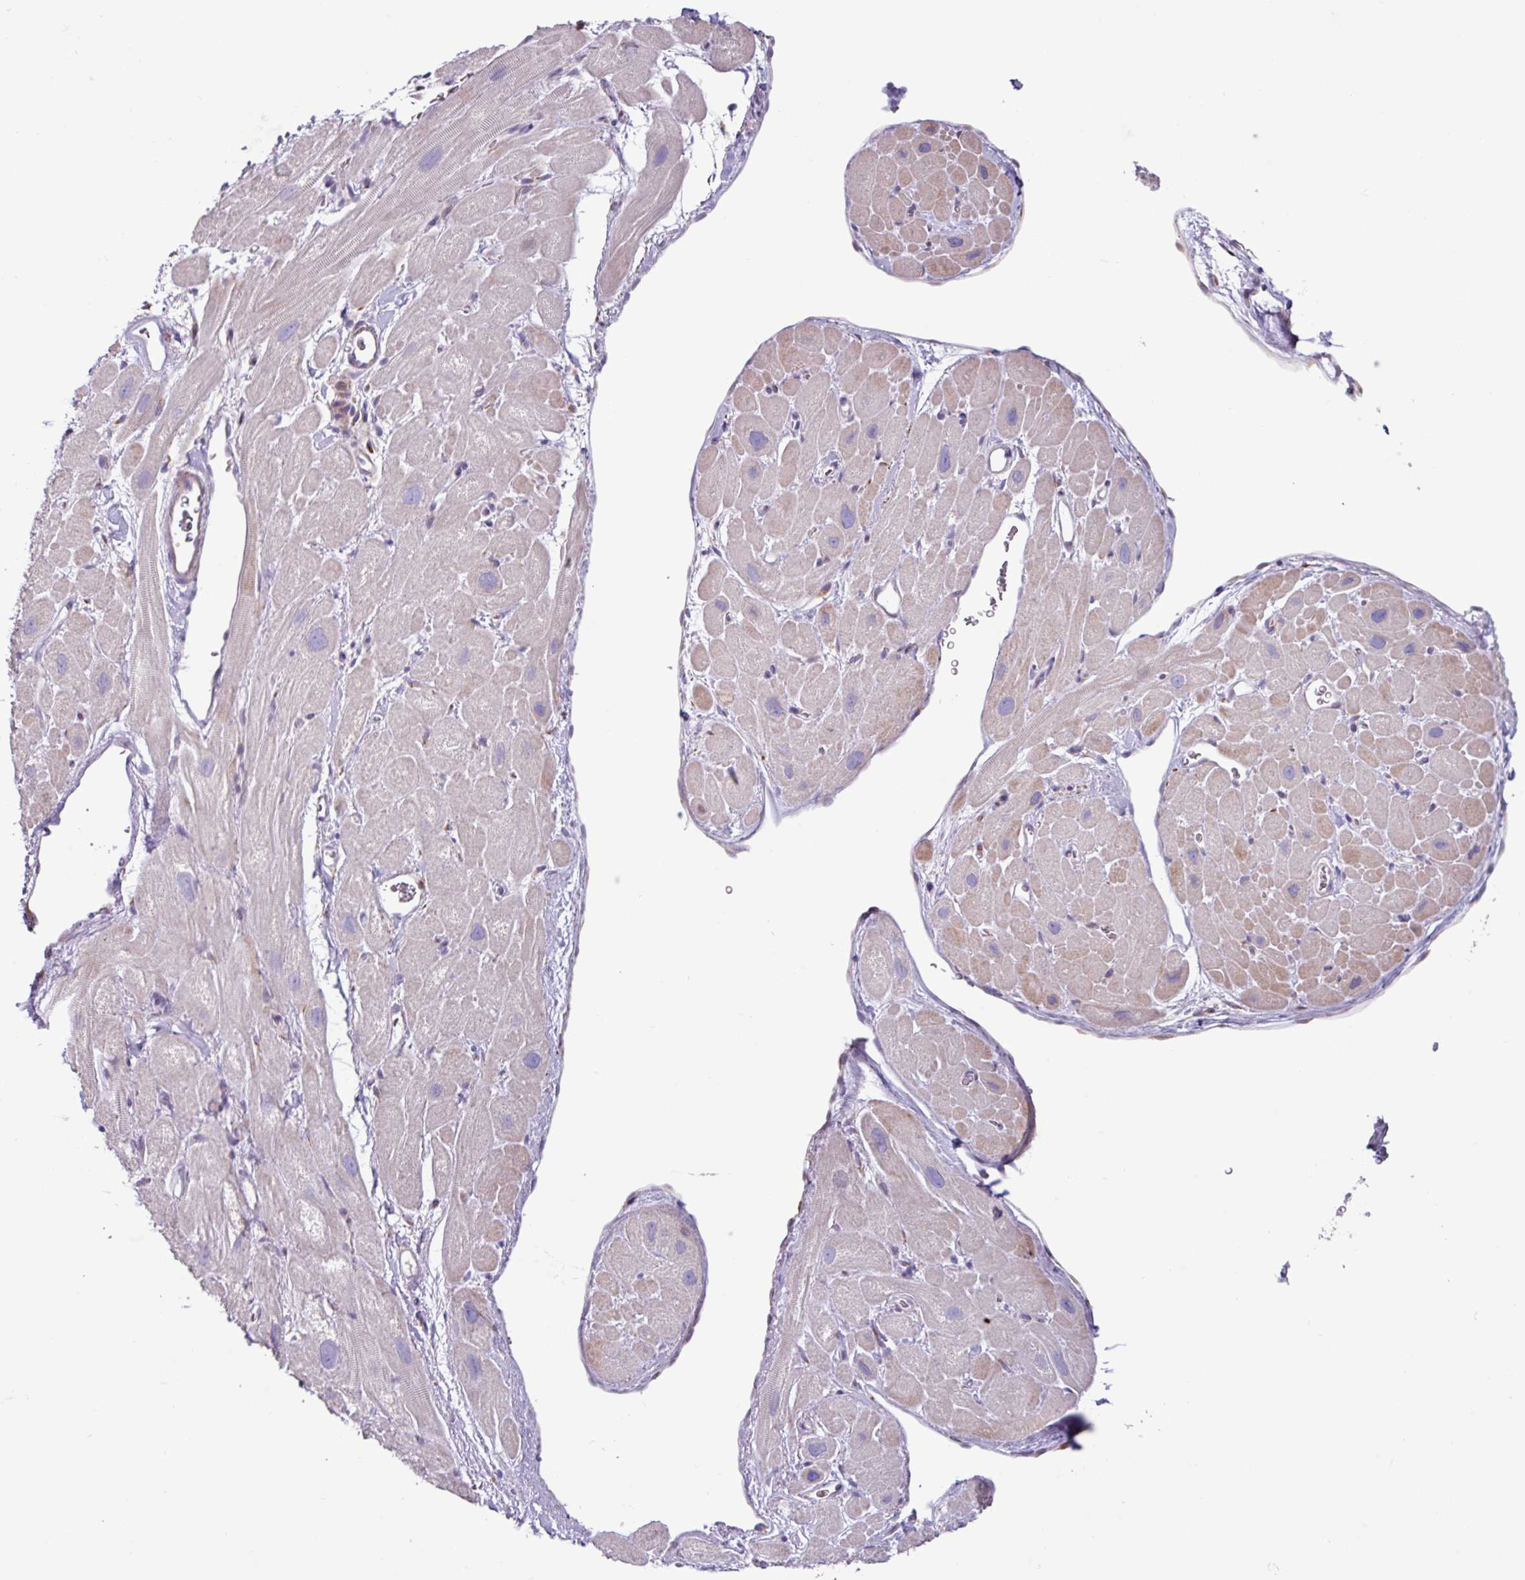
{"staining": {"intensity": "weak", "quantity": "<25%", "location": "cytoplasmic/membranous"}, "tissue": "heart muscle", "cell_type": "Cardiomyocytes", "image_type": "normal", "snomed": [{"axis": "morphology", "description": "Normal tissue, NOS"}, {"axis": "topography", "description": "Heart"}], "caption": "An IHC photomicrograph of normal heart muscle is shown. There is no staining in cardiomyocytes of heart muscle.", "gene": "PPP1R35", "patient": {"sex": "male", "age": 49}}